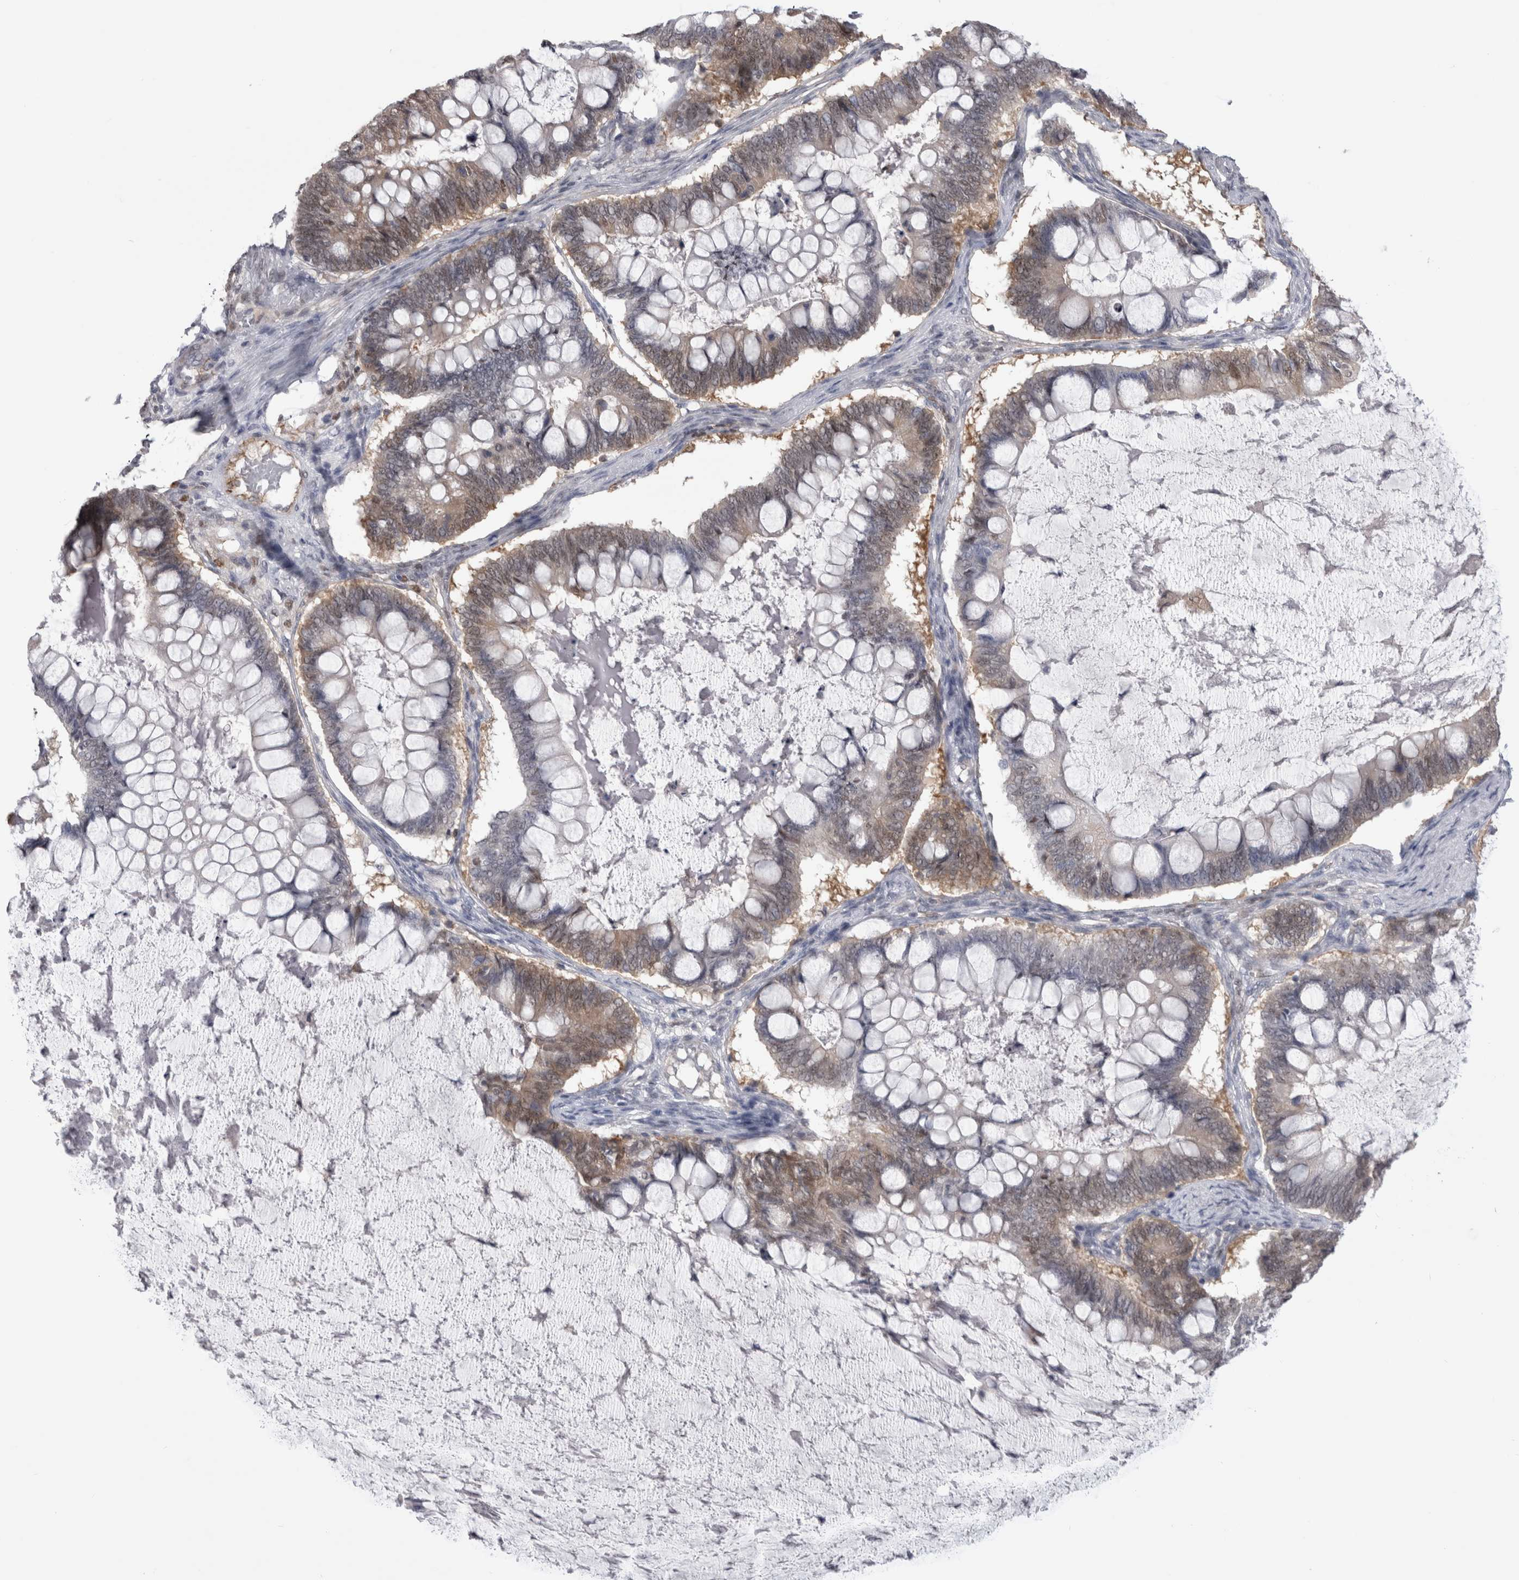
{"staining": {"intensity": "weak", "quantity": "<25%", "location": "cytoplasmic/membranous"}, "tissue": "ovarian cancer", "cell_type": "Tumor cells", "image_type": "cancer", "snomed": [{"axis": "morphology", "description": "Cystadenocarcinoma, mucinous, NOS"}, {"axis": "topography", "description": "Ovary"}], "caption": "Human mucinous cystadenocarcinoma (ovarian) stained for a protein using immunohistochemistry (IHC) displays no expression in tumor cells.", "gene": "ACOT7", "patient": {"sex": "female", "age": 61}}